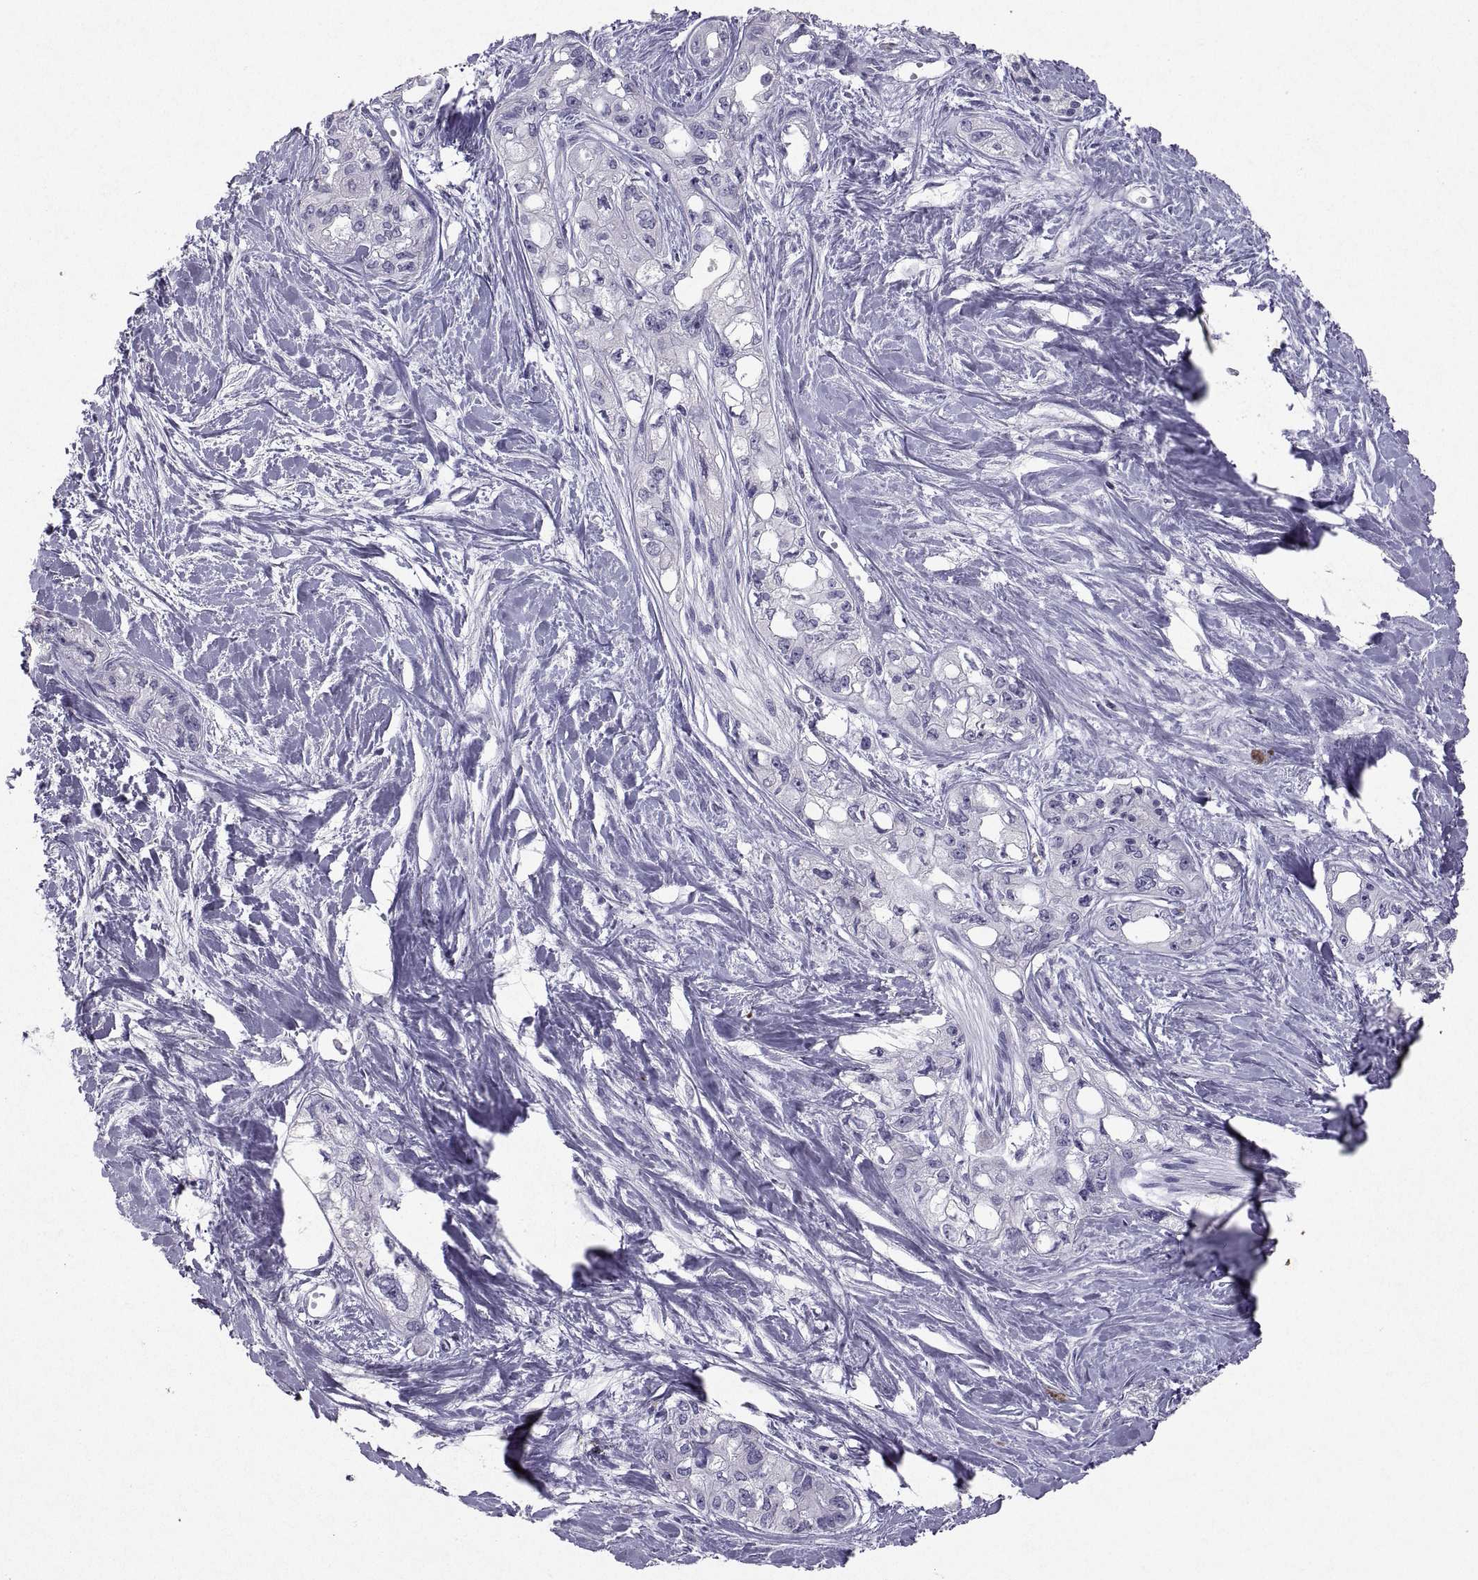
{"staining": {"intensity": "negative", "quantity": "none", "location": "none"}, "tissue": "pancreatic cancer", "cell_type": "Tumor cells", "image_type": "cancer", "snomed": [{"axis": "morphology", "description": "Adenocarcinoma, NOS"}, {"axis": "topography", "description": "Pancreas"}], "caption": "This is an immunohistochemistry image of pancreatic cancer. There is no staining in tumor cells.", "gene": "SOX21", "patient": {"sex": "female", "age": 50}}